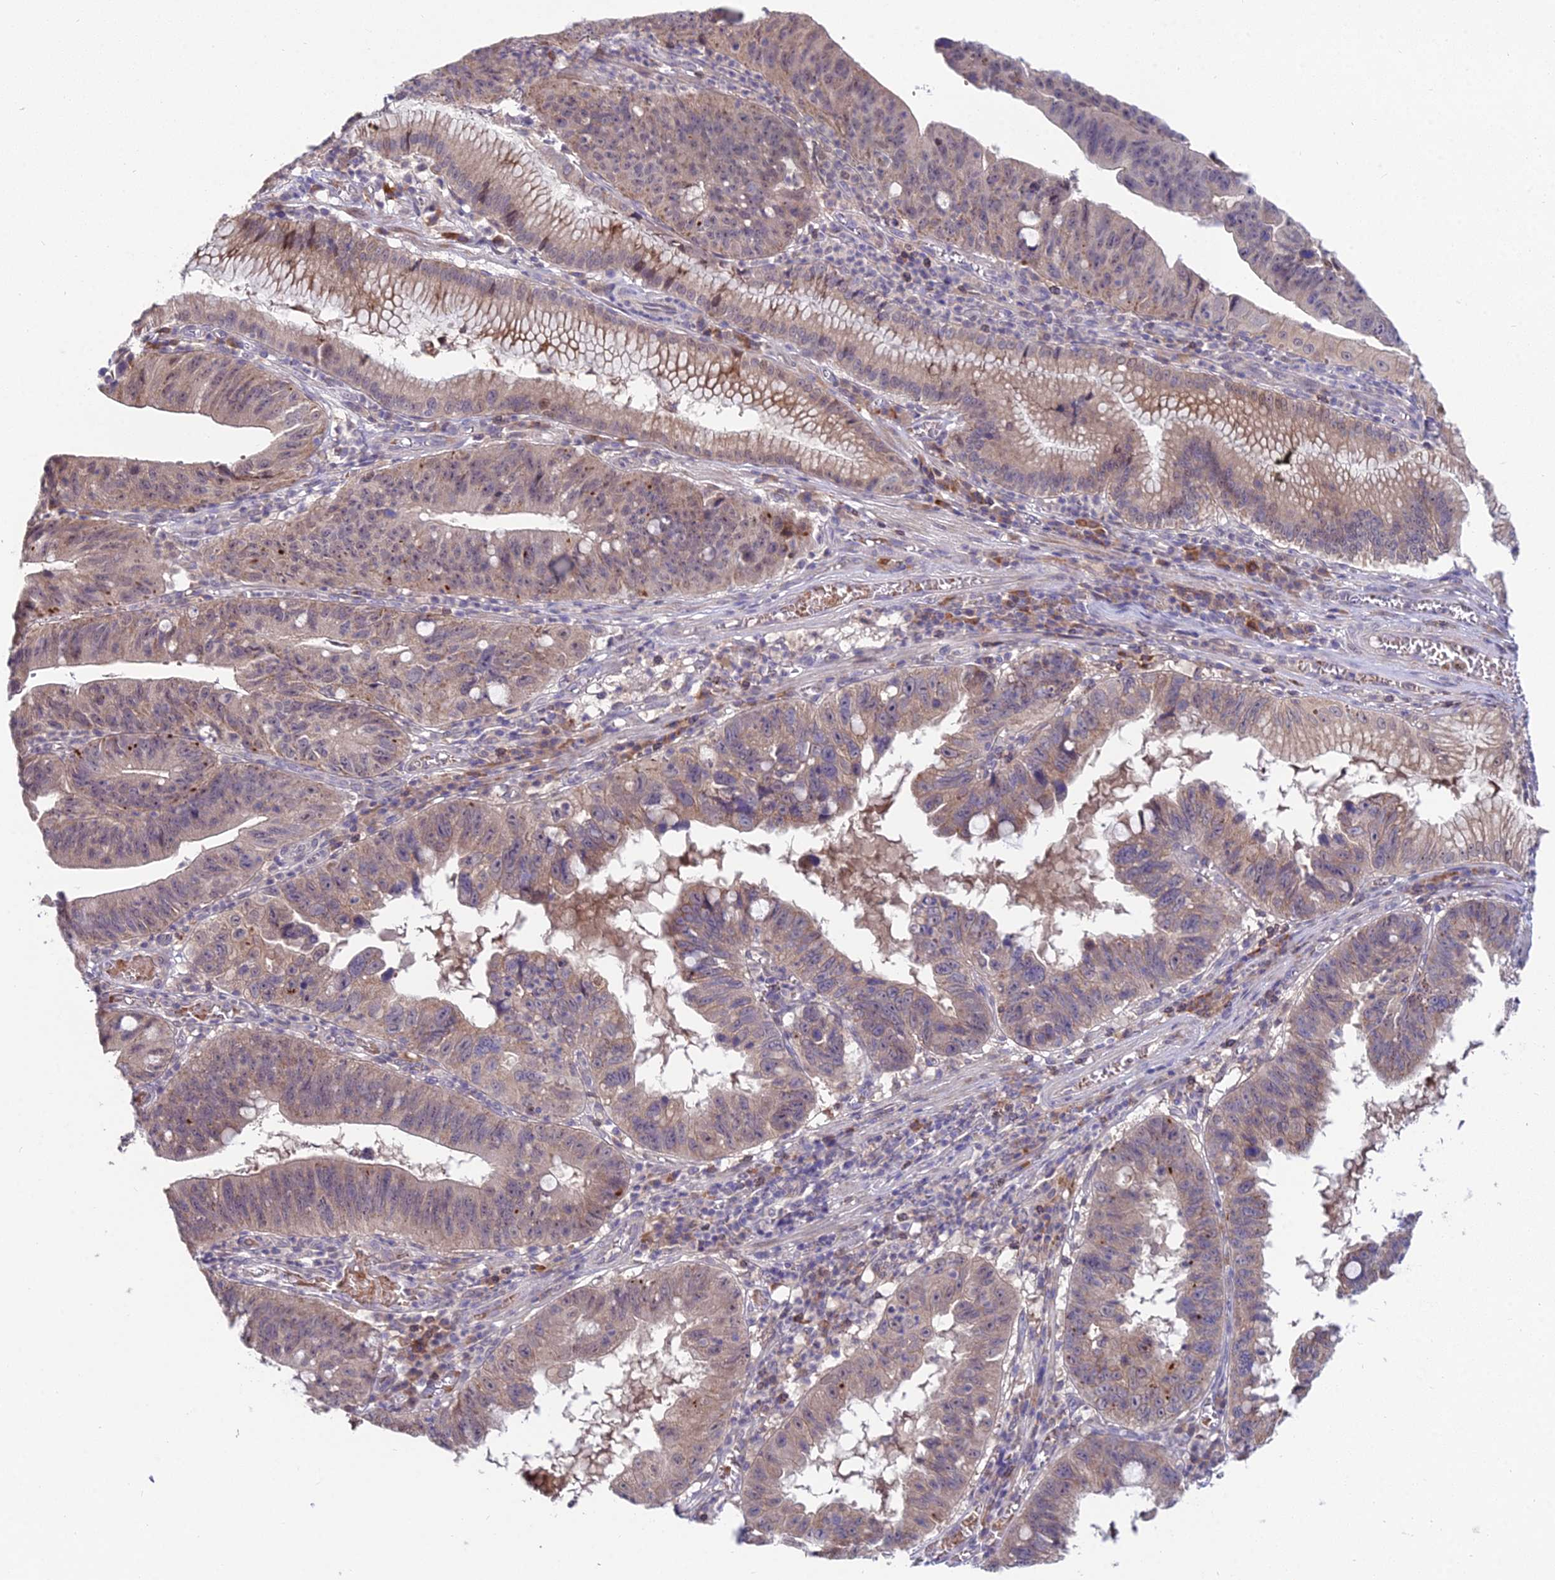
{"staining": {"intensity": "moderate", "quantity": ">75%", "location": "cytoplasmic/membranous"}, "tissue": "stomach cancer", "cell_type": "Tumor cells", "image_type": "cancer", "snomed": [{"axis": "morphology", "description": "Adenocarcinoma, NOS"}, {"axis": "topography", "description": "Stomach"}], "caption": "The image shows immunohistochemical staining of stomach adenocarcinoma. There is moderate cytoplasmic/membranous expression is identified in approximately >75% of tumor cells.", "gene": "WDR43", "patient": {"sex": "male", "age": 59}}